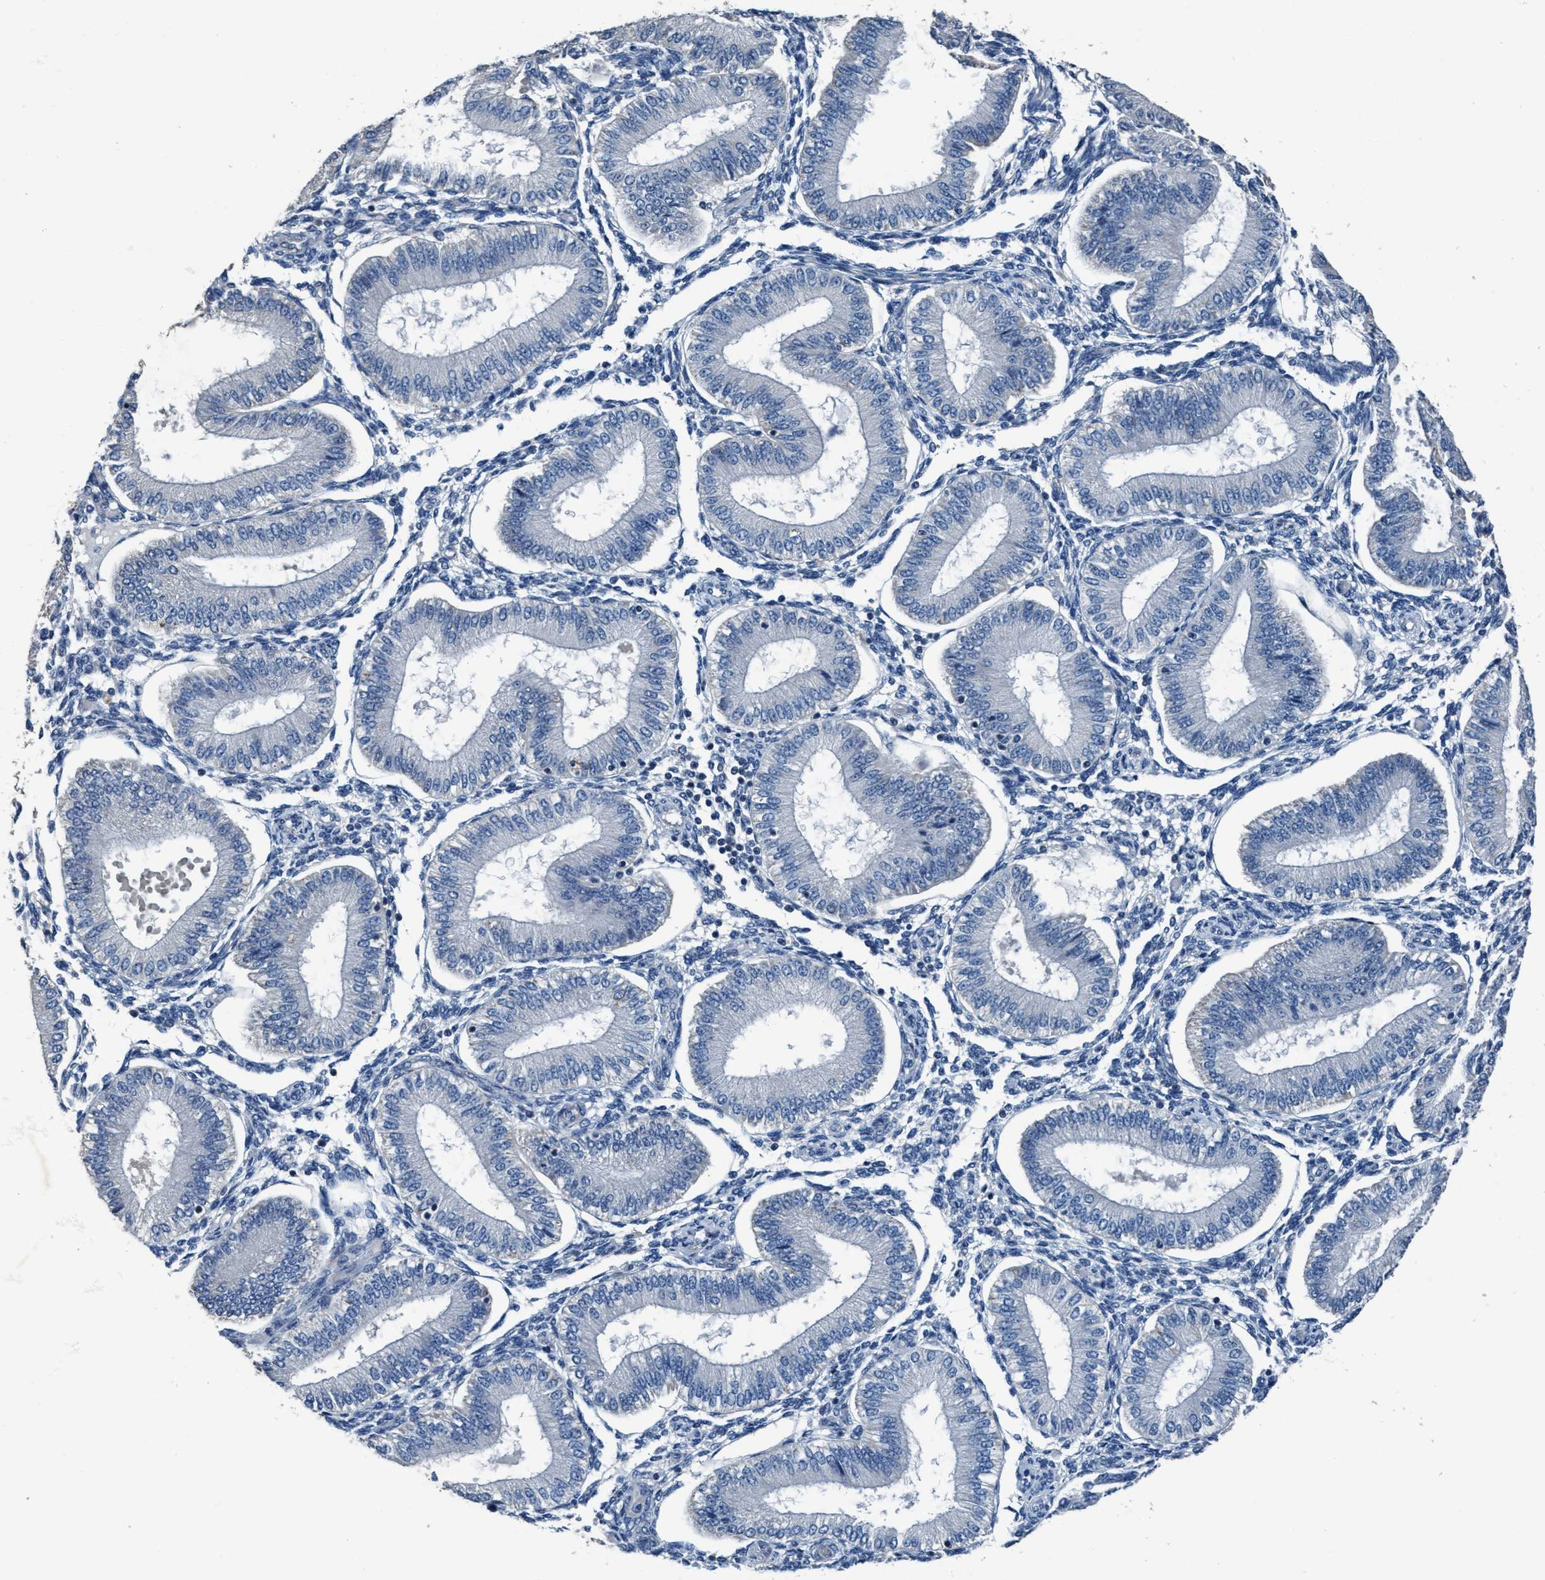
{"staining": {"intensity": "negative", "quantity": "none", "location": "none"}, "tissue": "endometrium", "cell_type": "Cells in endometrial stroma", "image_type": "normal", "snomed": [{"axis": "morphology", "description": "Normal tissue, NOS"}, {"axis": "topography", "description": "Endometrium"}], "caption": "DAB immunohistochemical staining of benign human endometrium exhibits no significant positivity in cells in endometrial stroma. (DAB immunohistochemistry with hematoxylin counter stain).", "gene": "ANKFN1", "patient": {"sex": "female", "age": 39}}